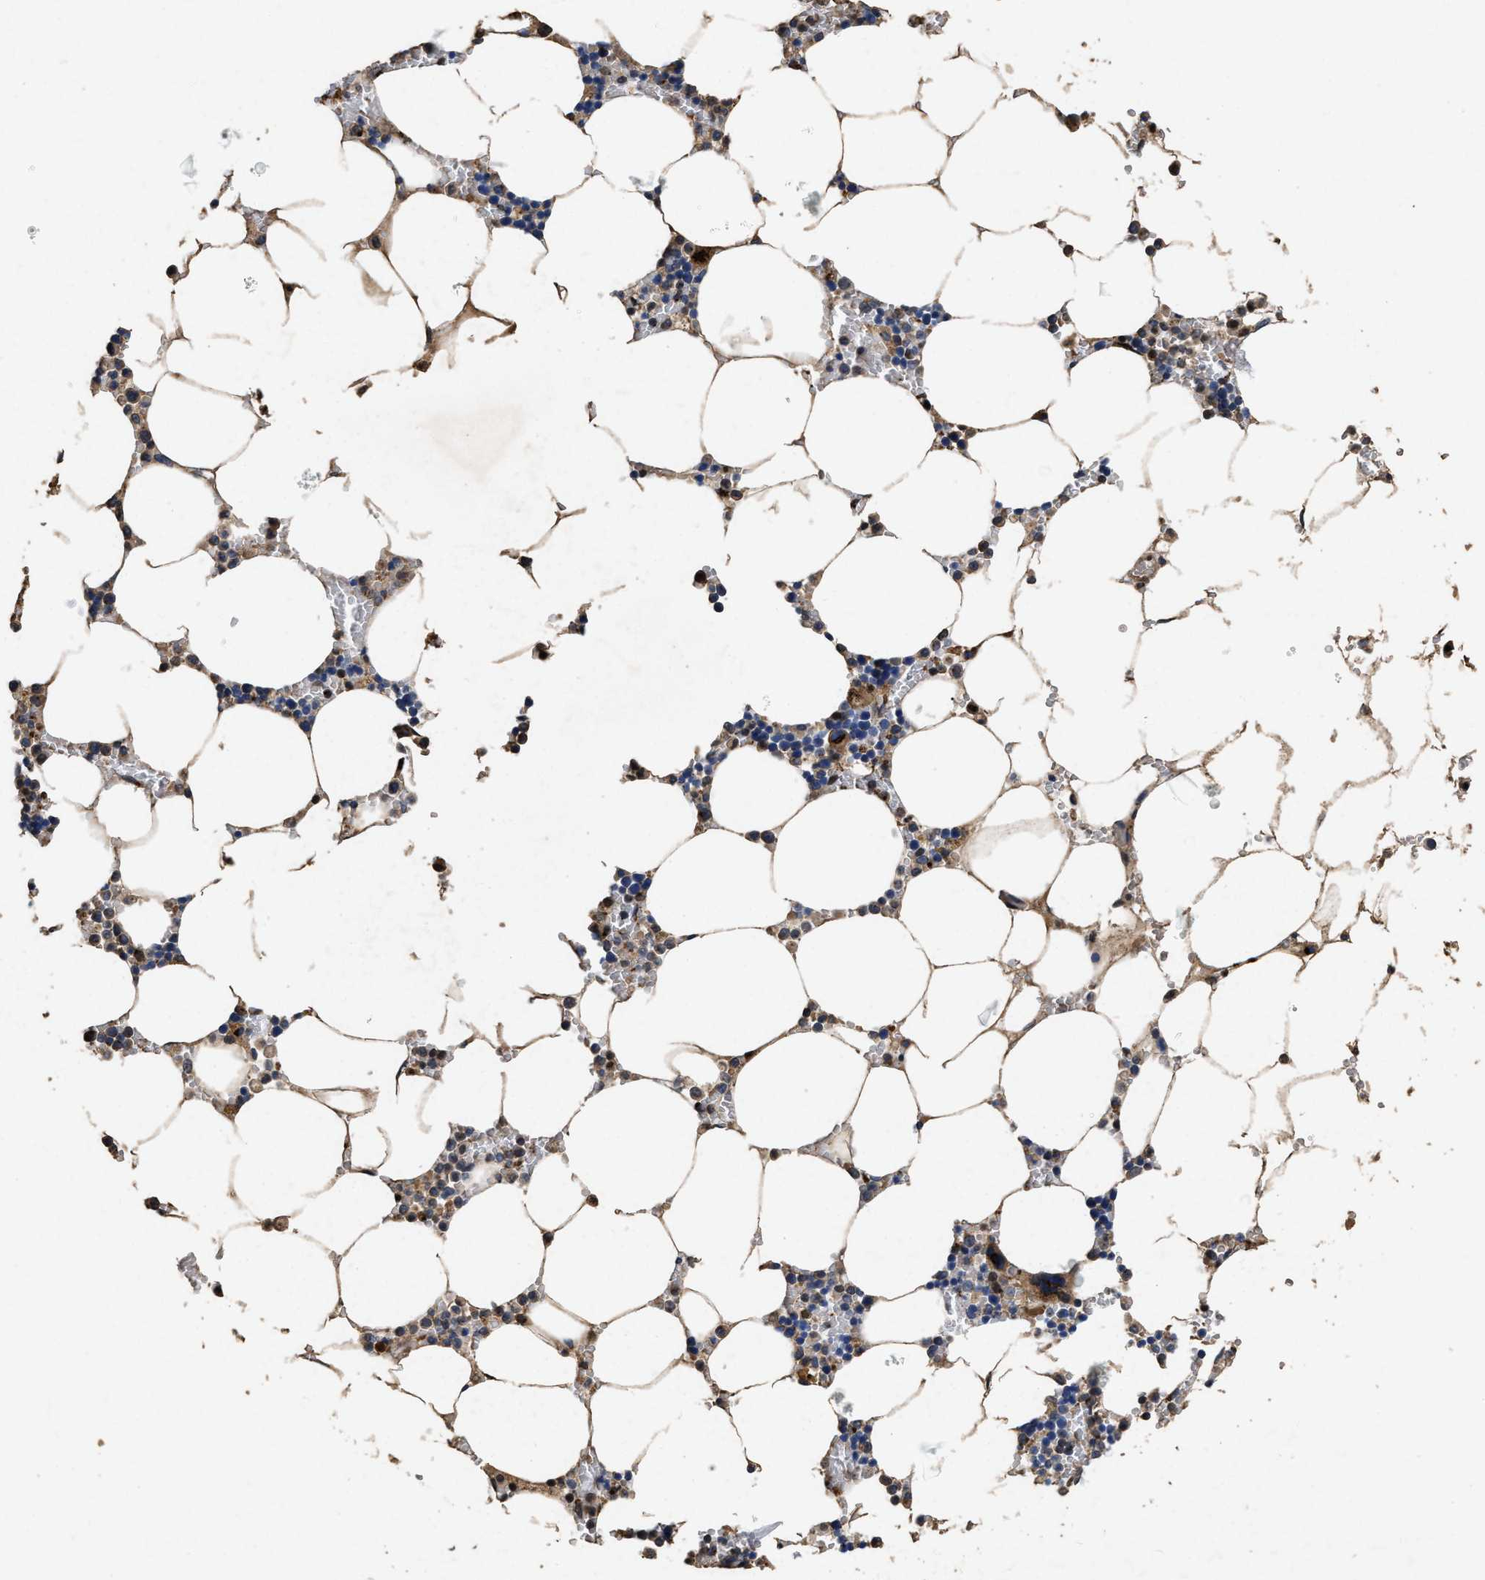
{"staining": {"intensity": "moderate", "quantity": "<25%", "location": "cytoplasmic/membranous"}, "tissue": "bone marrow", "cell_type": "Hematopoietic cells", "image_type": "normal", "snomed": [{"axis": "morphology", "description": "Normal tissue, NOS"}, {"axis": "topography", "description": "Bone marrow"}], "caption": "Human bone marrow stained with a protein marker shows moderate staining in hematopoietic cells.", "gene": "TPST2", "patient": {"sex": "male", "age": 70}}